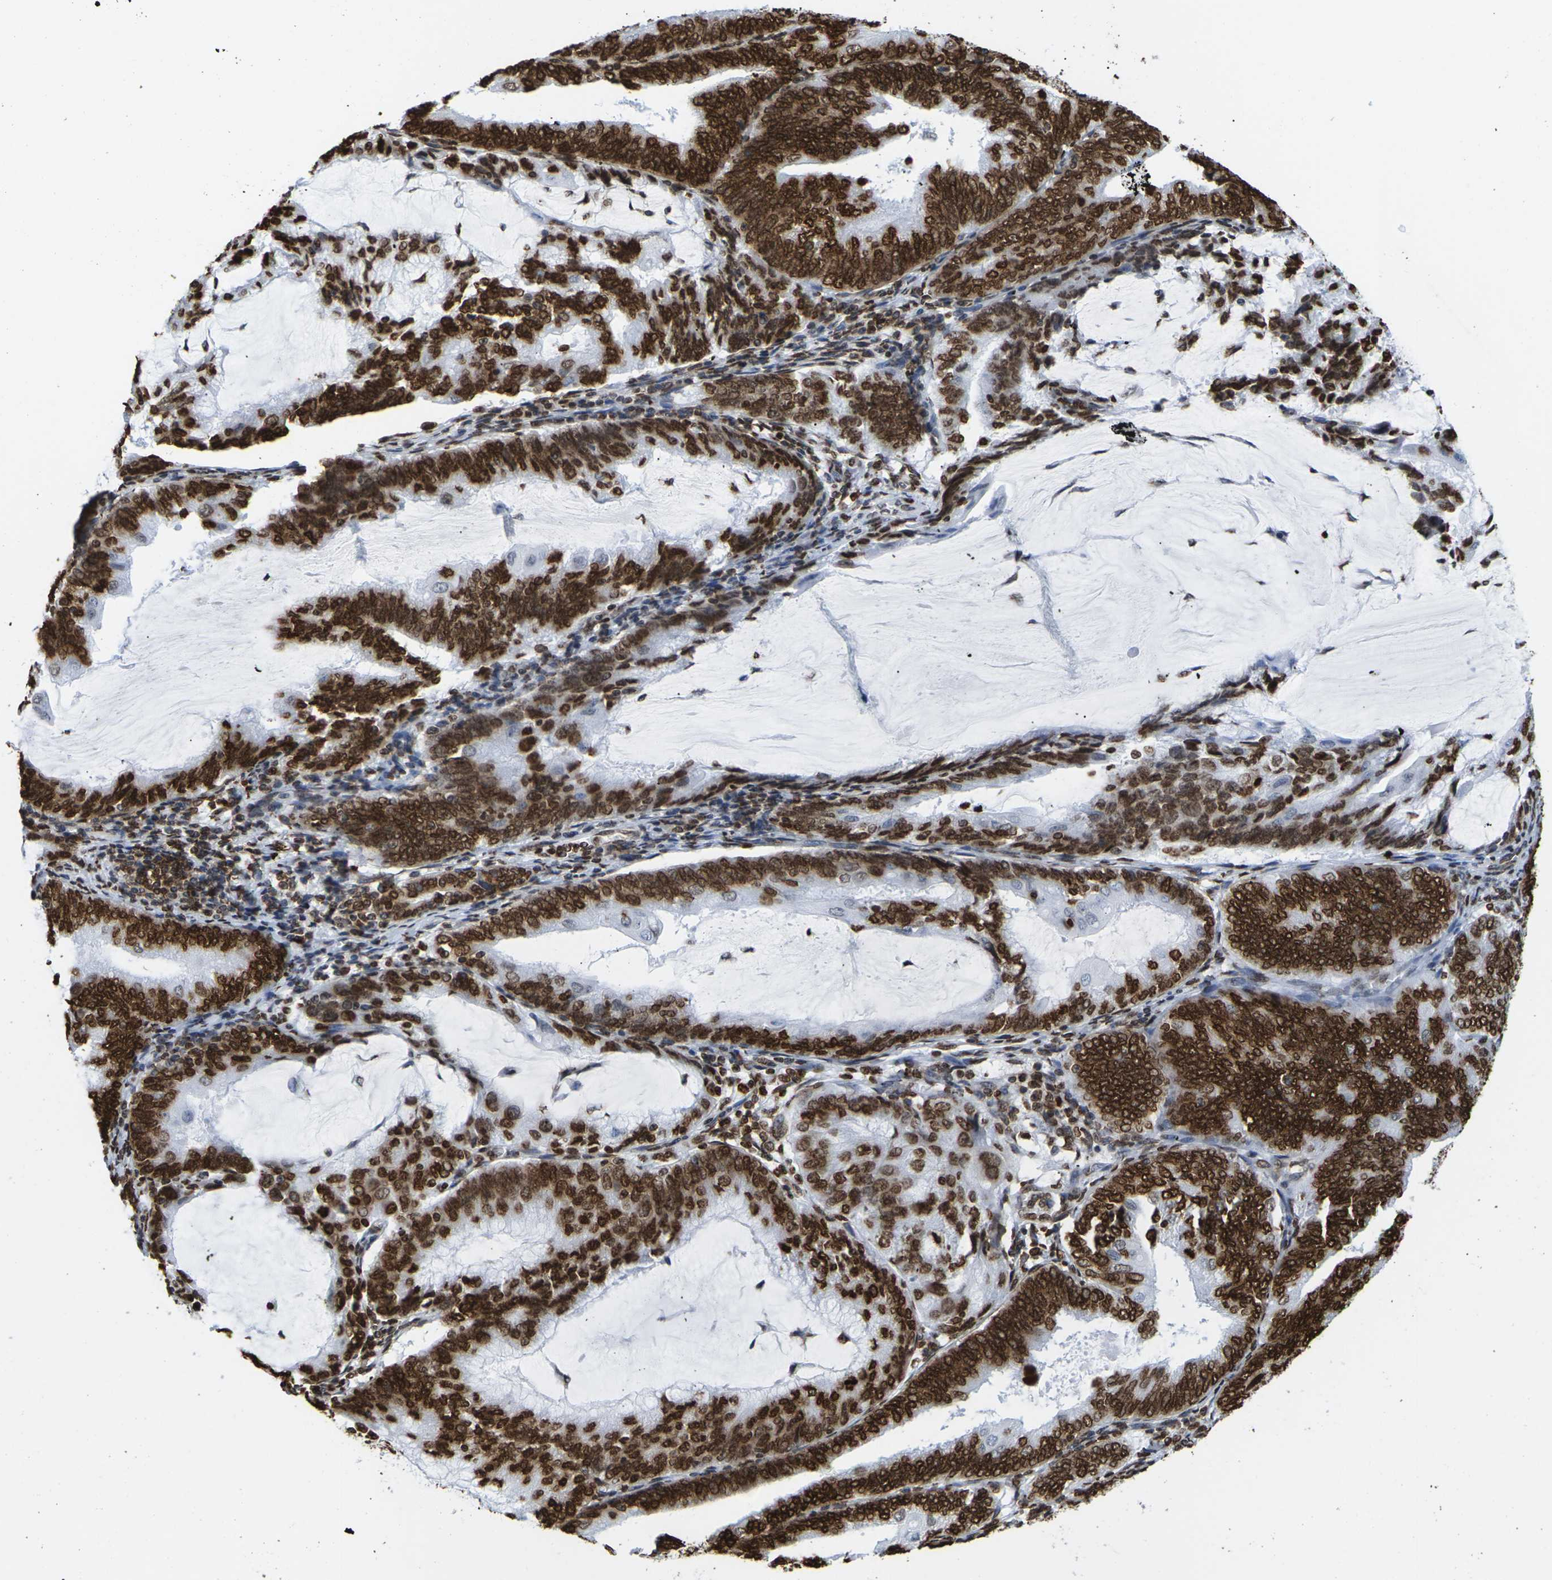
{"staining": {"intensity": "strong", "quantity": ">75%", "location": "cytoplasmic/membranous,nuclear"}, "tissue": "endometrial cancer", "cell_type": "Tumor cells", "image_type": "cancer", "snomed": [{"axis": "morphology", "description": "Adenocarcinoma, NOS"}, {"axis": "topography", "description": "Endometrium"}], "caption": "A high-resolution micrograph shows IHC staining of adenocarcinoma (endometrial), which reveals strong cytoplasmic/membranous and nuclear staining in about >75% of tumor cells.", "gene": "H2AC21", "patient": {"sex": "female", "age": 81}}